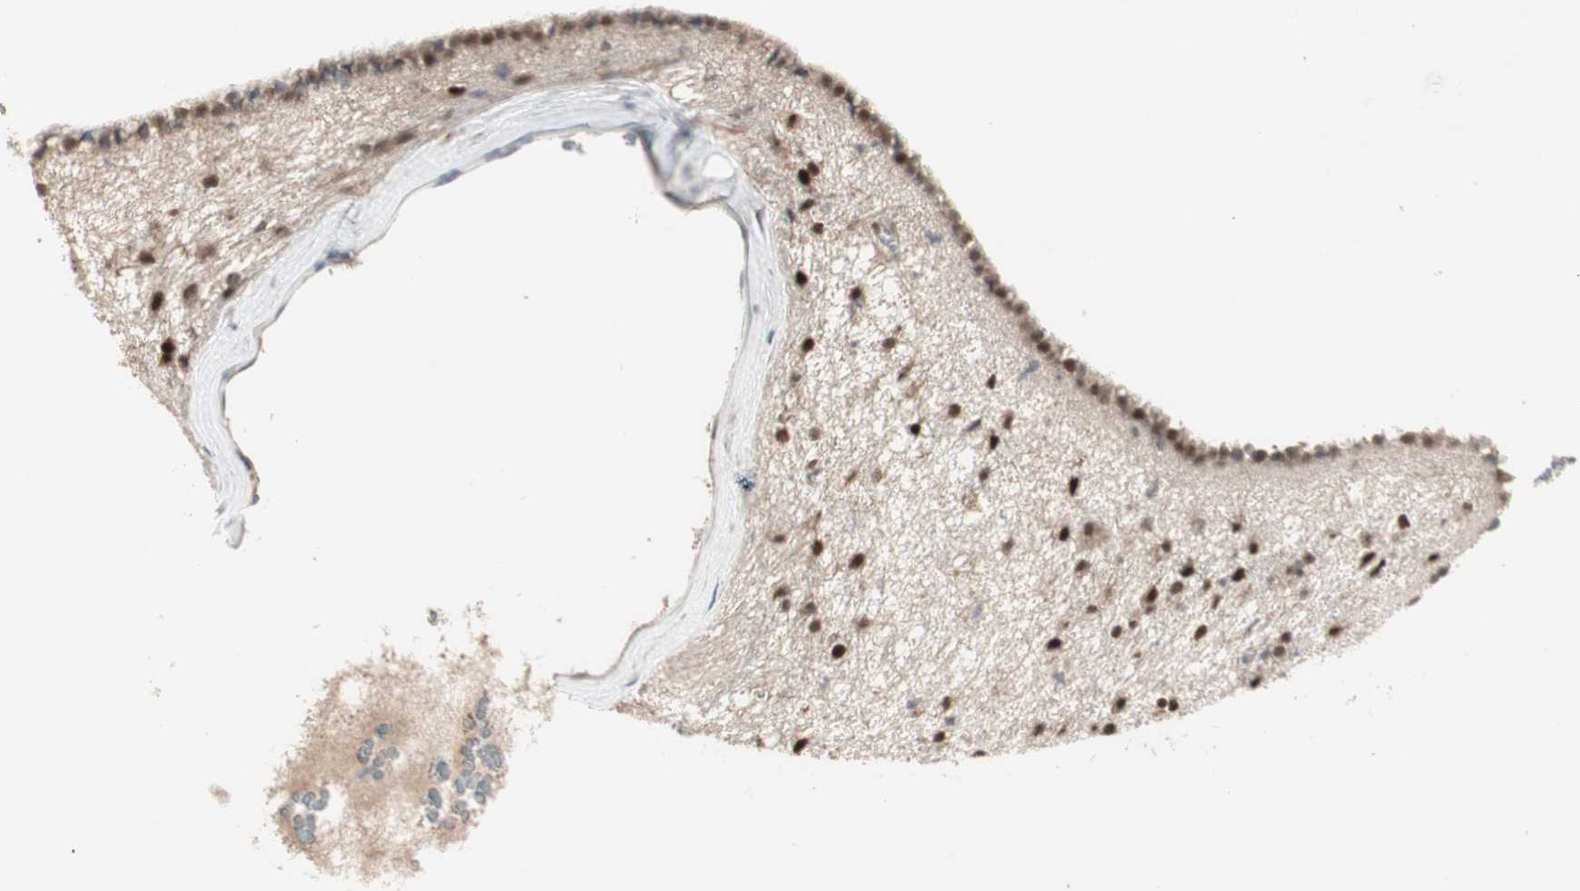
{"staining": {"intensity": "strong", "quantity": ">75%", "location": "nuclear"}, "tissue": "hippocampus", "cell_type": "Glial cells", "image_type": "normal", "snomed": [{"axis": "morphology", "description": "Normal tissue, NOS"}, {"axis": "topography", "description": "Hippocampus"}], "caption": "A high amount of strong nuclear expression is identified in about >75% of glial cells in unremarkable hippocampus.", "gene": "ZHX2", "patient": {"sex": "female", "age": 19}}